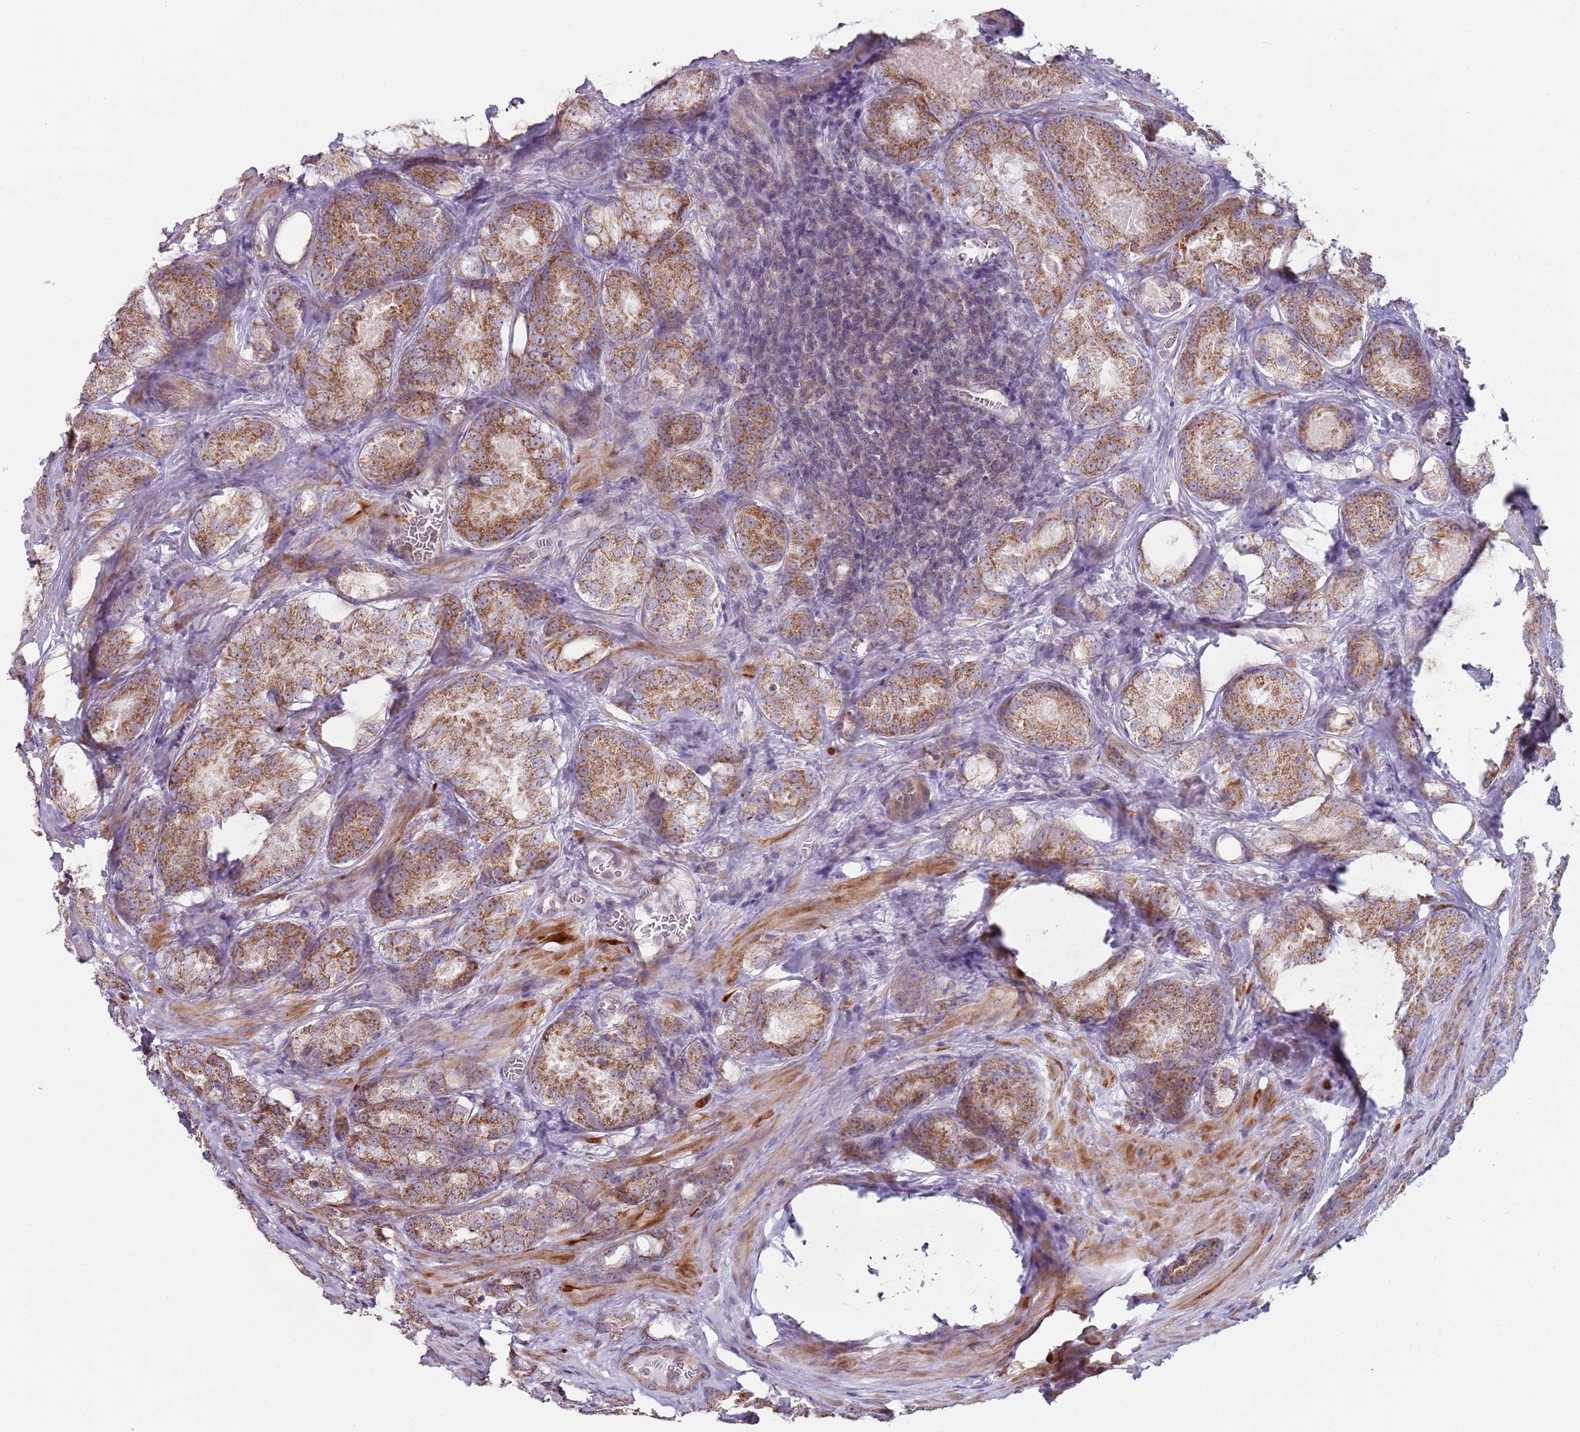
{"staining": {"intensity": "moderate", "quantity": ">75%", "location": "cytoplasmic/membranous"}, "tissue": "prostate cancer", "cell_type": "Tumor cells", "image_type": "cancer", "snomed": [{"axis": "morphology", "description": "Adenocarcinoma, Low grade"}, {"axis": "topography", "description": "Prostate"}], "caption": "Low-grade adenocarcinoma (prostate) was stained to show a protein in brown. There is medium levels of moderate cytoplasmic/membranous staining in approximately >75% of tumor cells.", "gene": "GAS8", "patient": {"sex": "male", "age": 68}}